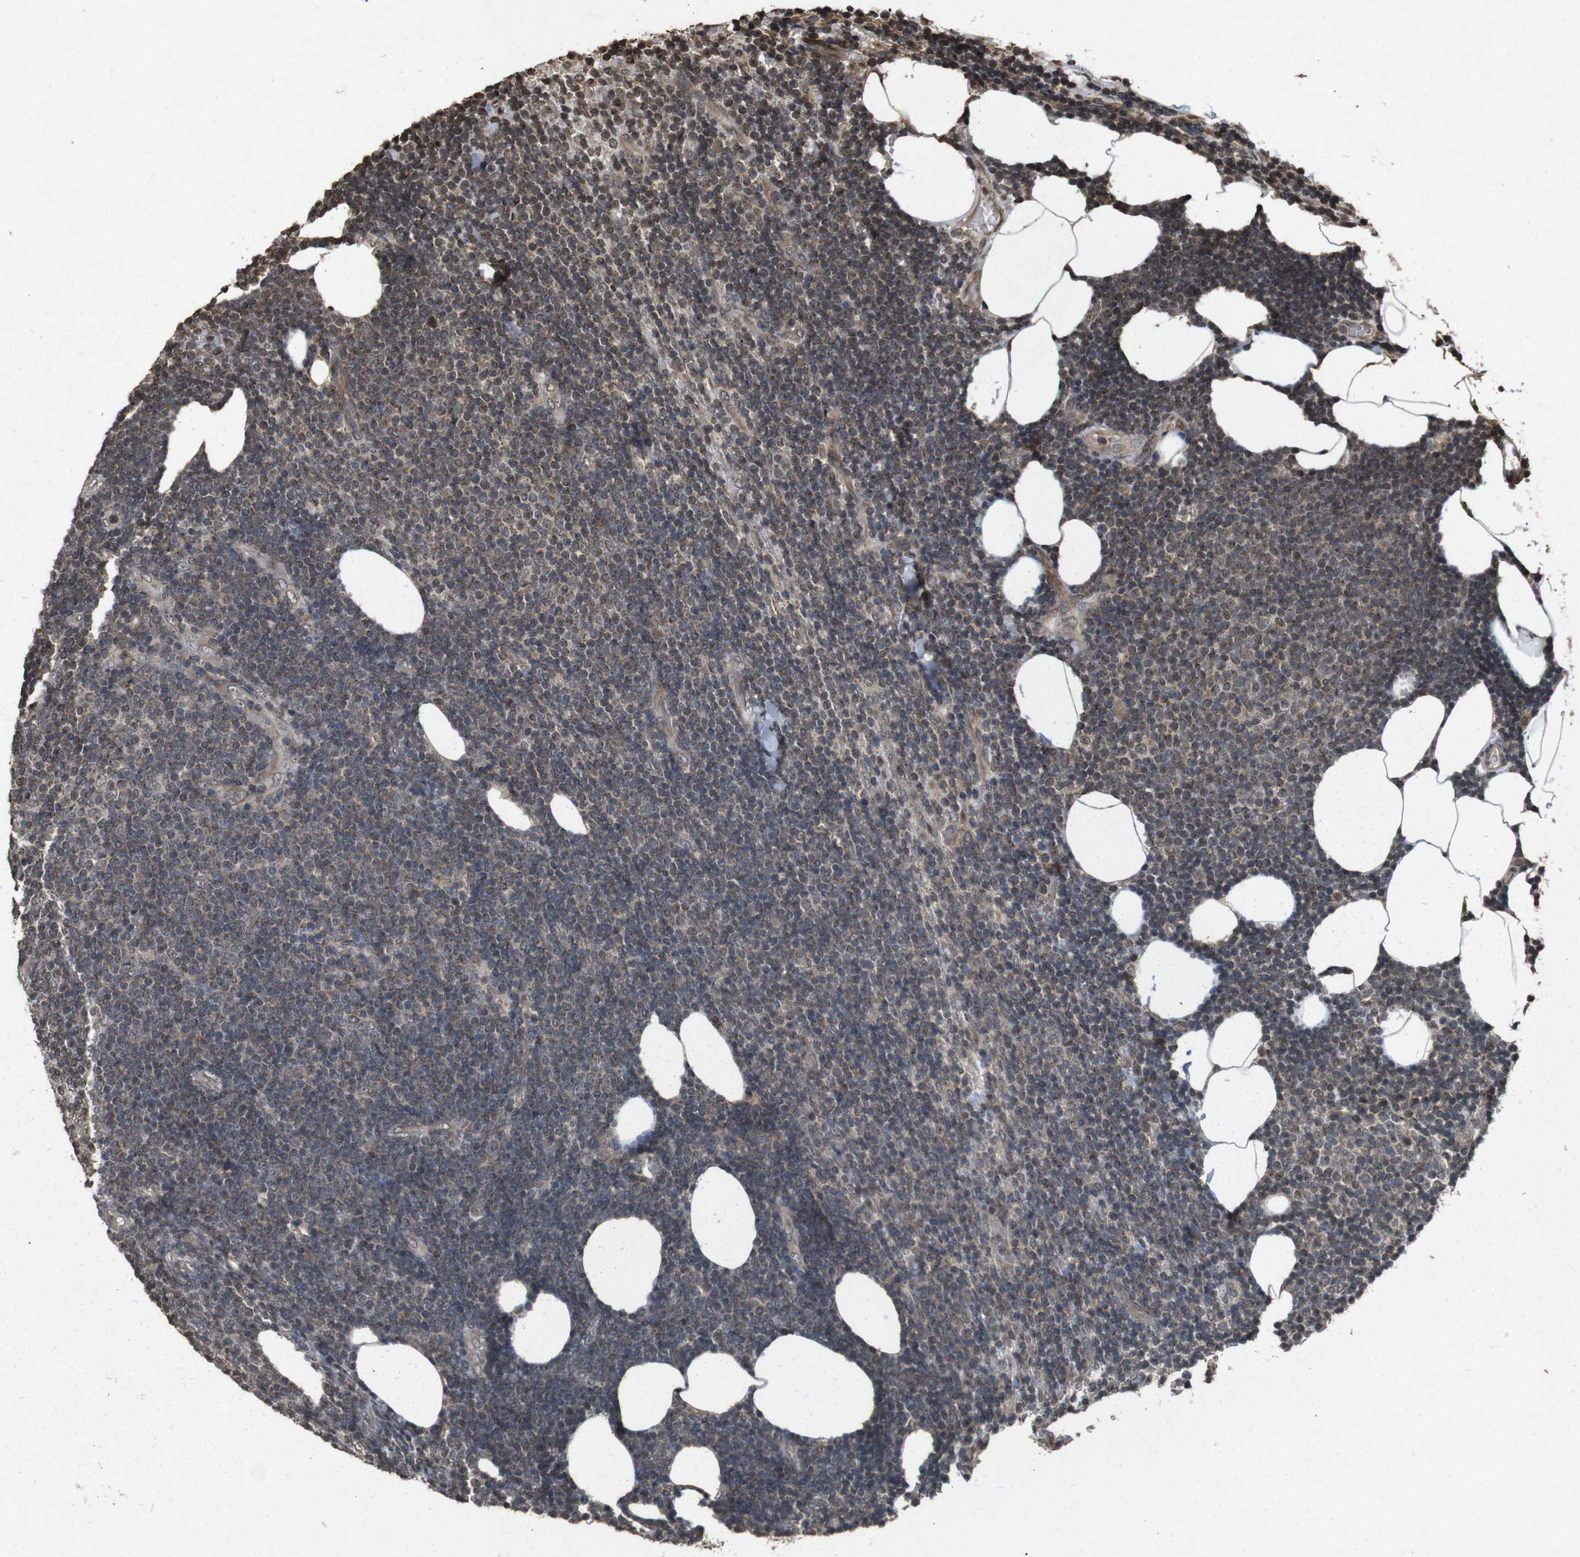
{"staining": {"intensity": "weak", "quantity": "<25%", "location": "cytoplasmic/membranous,nuclear"}, "tissue": "lymphoma", "cell_type": "Tumor cells", "image_type": "cancer", "snomed": [{"axis": "morphology", "description": "Malignant lymphoma, non-Hodgkin's type, Low grade"}, {"axis": "topography", "description": "Lymph node"}], "caption": "Immunohistochemical staining of human malignant lymphoma, non-Hodgkin's type (low-grade) reveals no significant staining in tumor cells.", "gene": "SORL1", "patient": {"sex": "male", "age": 66}}